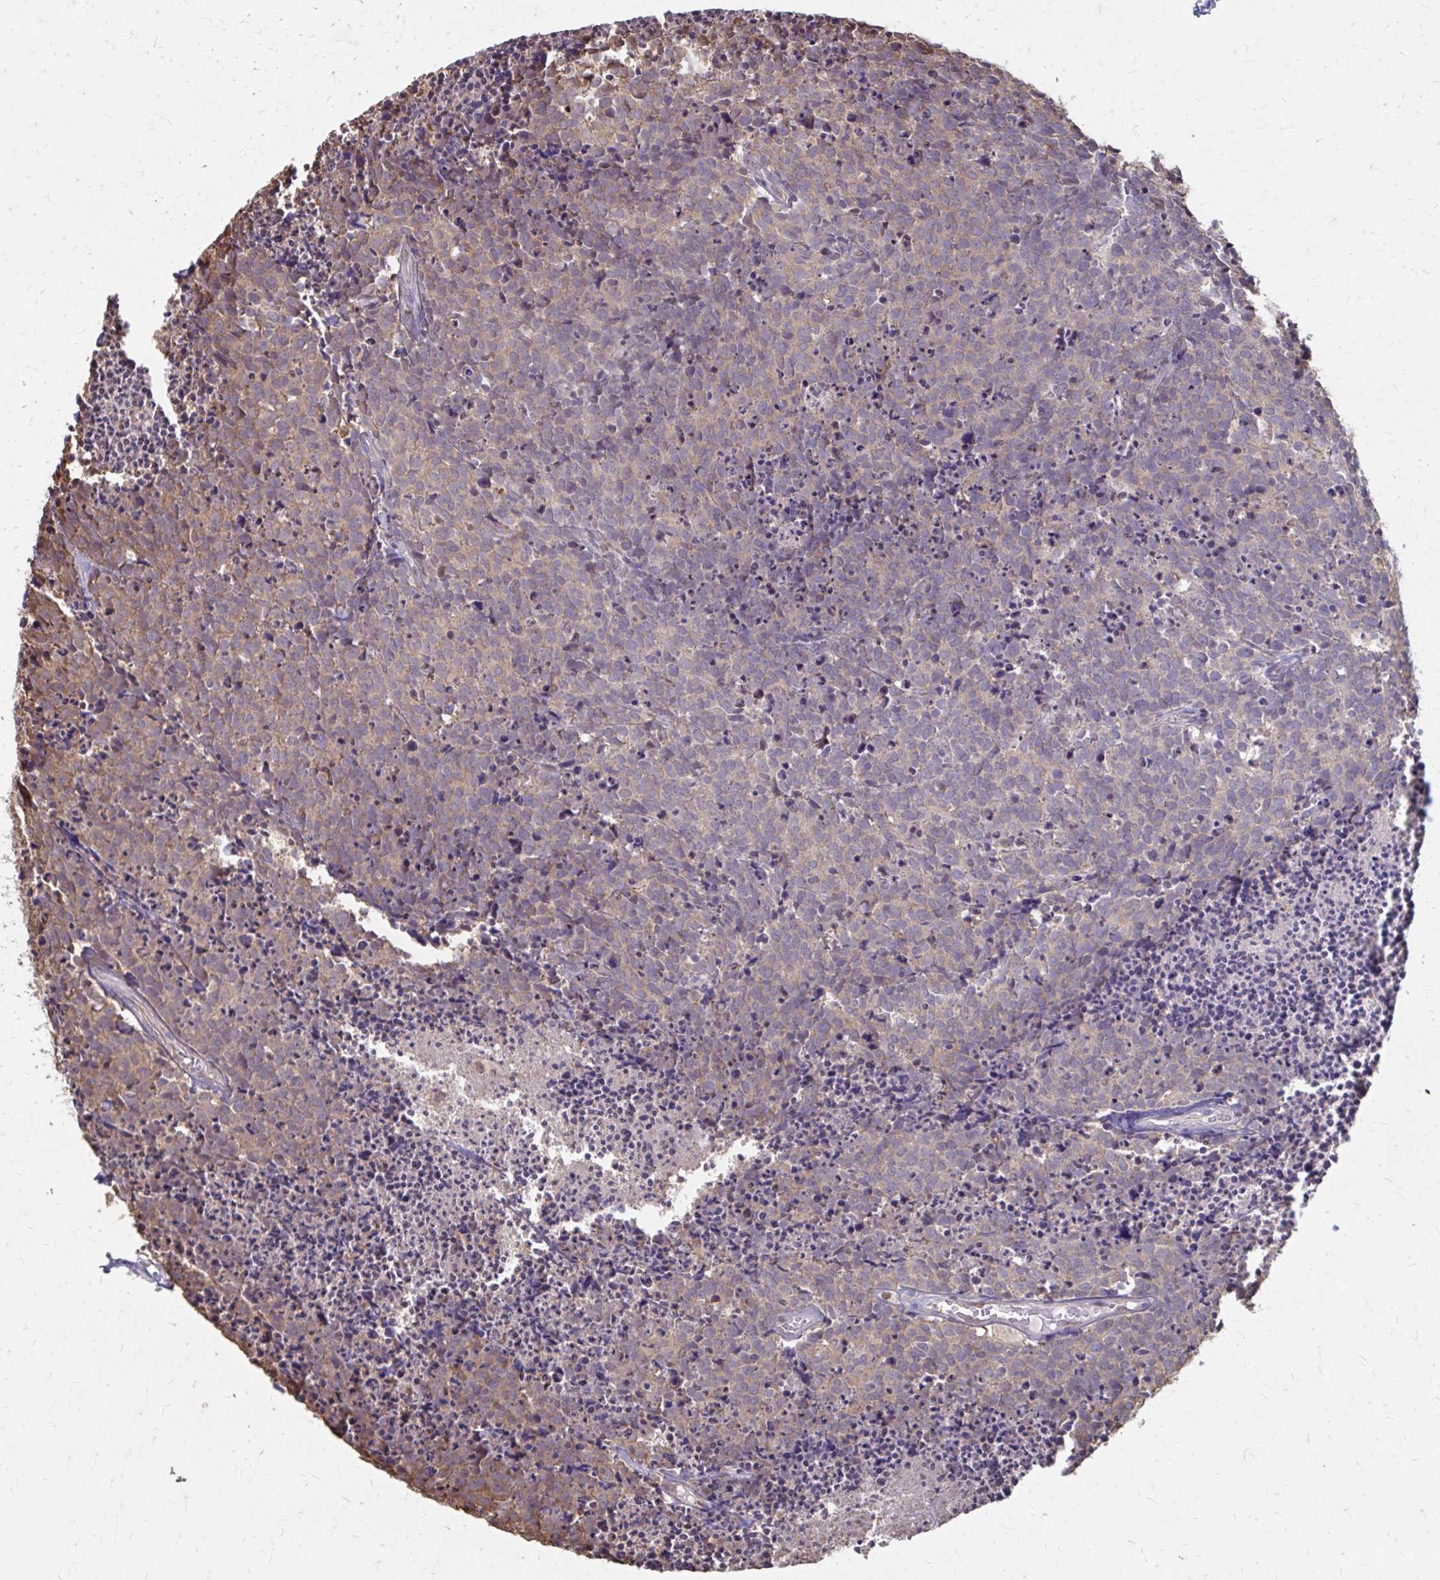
{"staining": {"intensity": "weak", "quantity": "25%-75%", "location": "cytoplasmic/membranous"}, "tissue": "carcinoid", "cell_type": "Tumor cells", "image_type": "cancer", "snomed": [{"axis": "morphology", "description": "Carcinoid, malignant, NOS"}, {"axis": "topography", "description": "Skin"}], "caption": "Immunohistochemistry (DAB) staining of human carcinoid (malignant) demonstrates weak cytoplasmic/membranous protein positivity in approximately 25%-75% of tumor cells.", "gene": "ING4", "patient": {"sex": "female", "age": 79}}